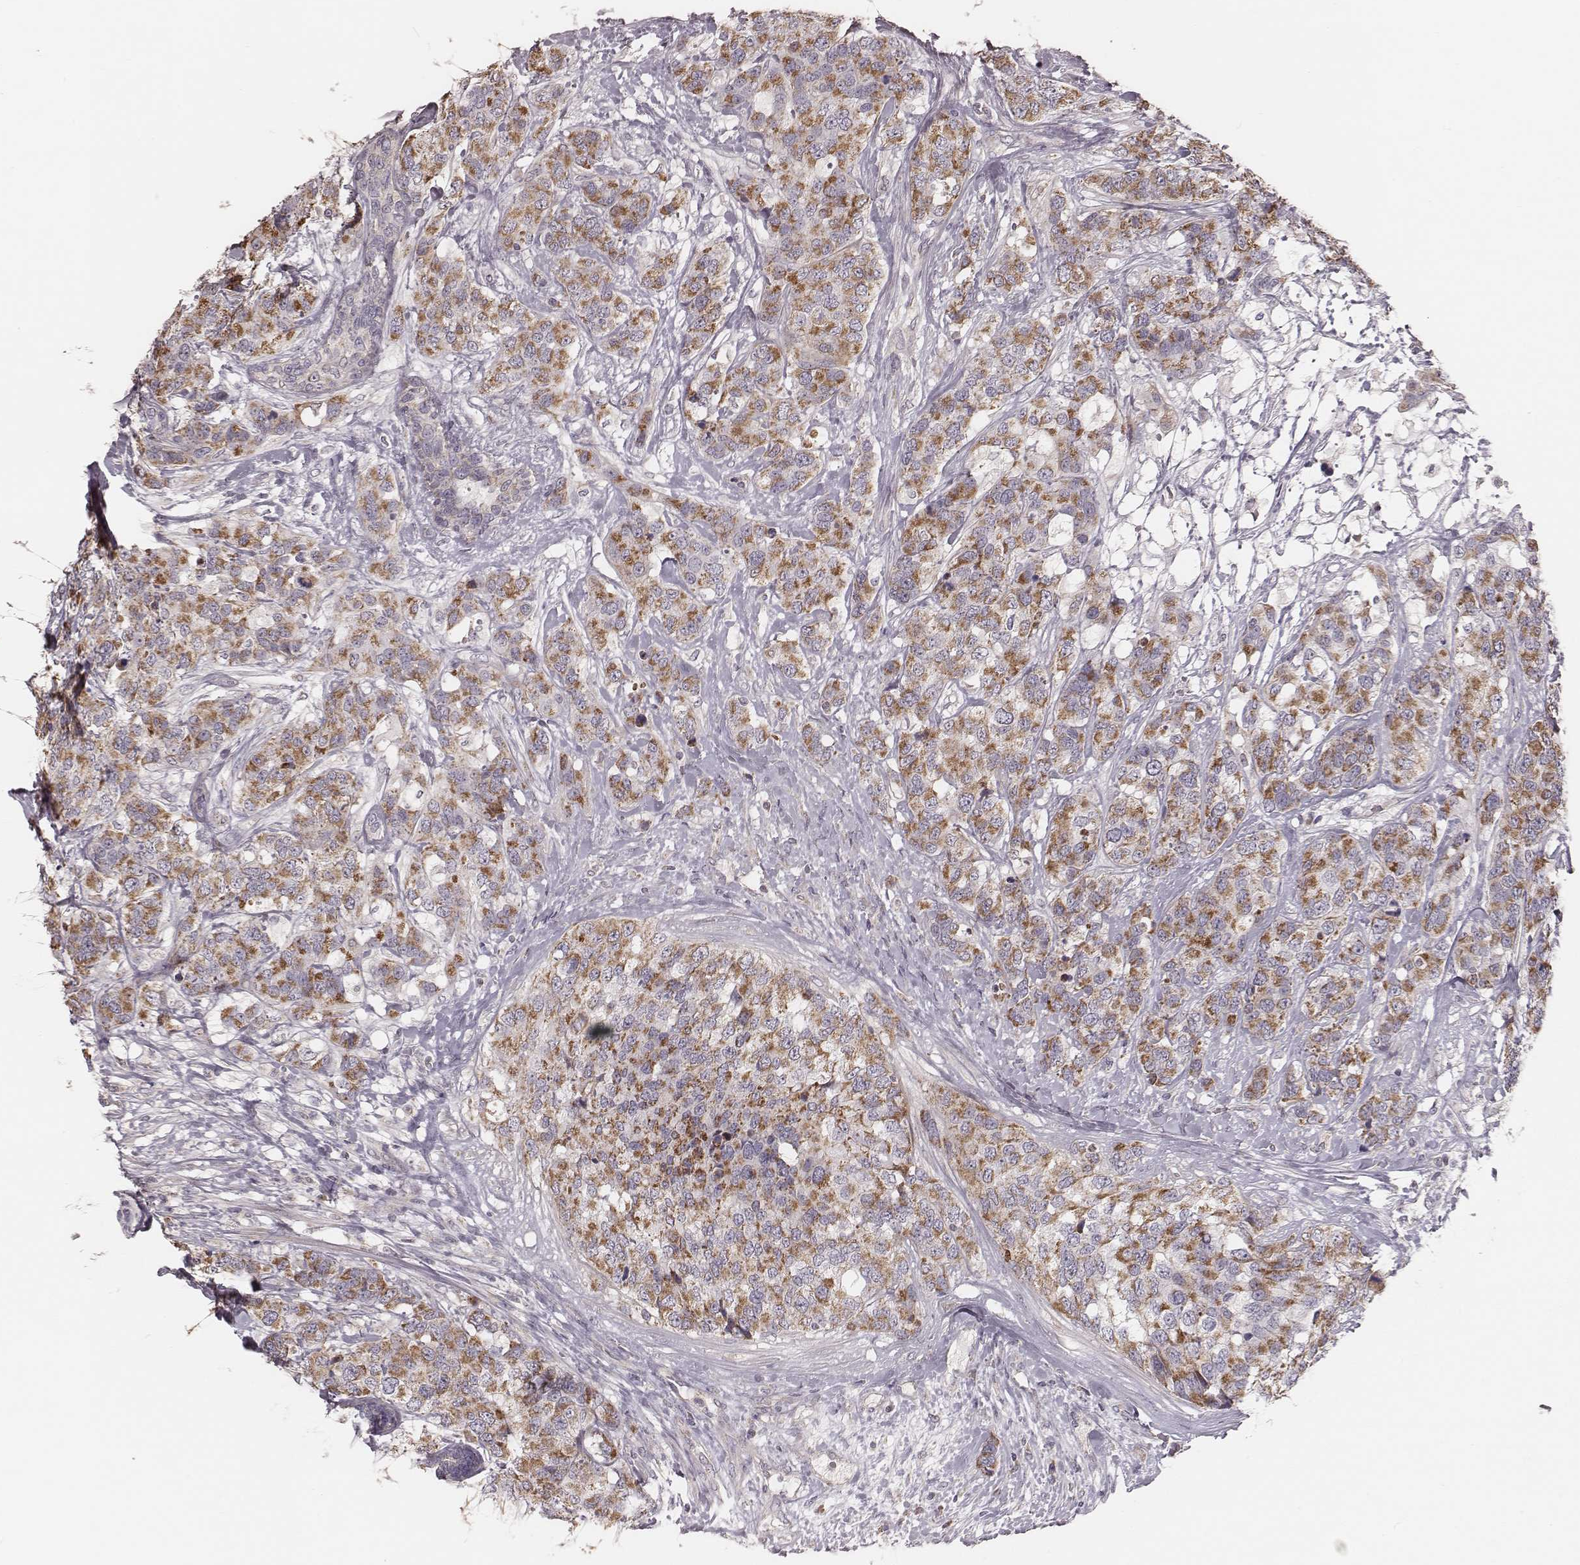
{"staining": {"intensity": "moderate", "quantity": ">75%", "location": "cytoplasmic/membranous"}, "tissue": "breast cancer", "cell_type": "Tumor cells", "image_type": "cancer", "snomed": [{"axis": "morphology", "description": "Lobular carcinoma"}, {"axis": "topography", "description": "Breast"}], "caption": "Protein staining of breast cancer (lobular carcinoma) tissue exhibits moderate cytoplasmic/membranous staining in approximately >75% of tumor cells.", "gene": "MRPS27", "patient": {"sex": "female", "age": 59}}